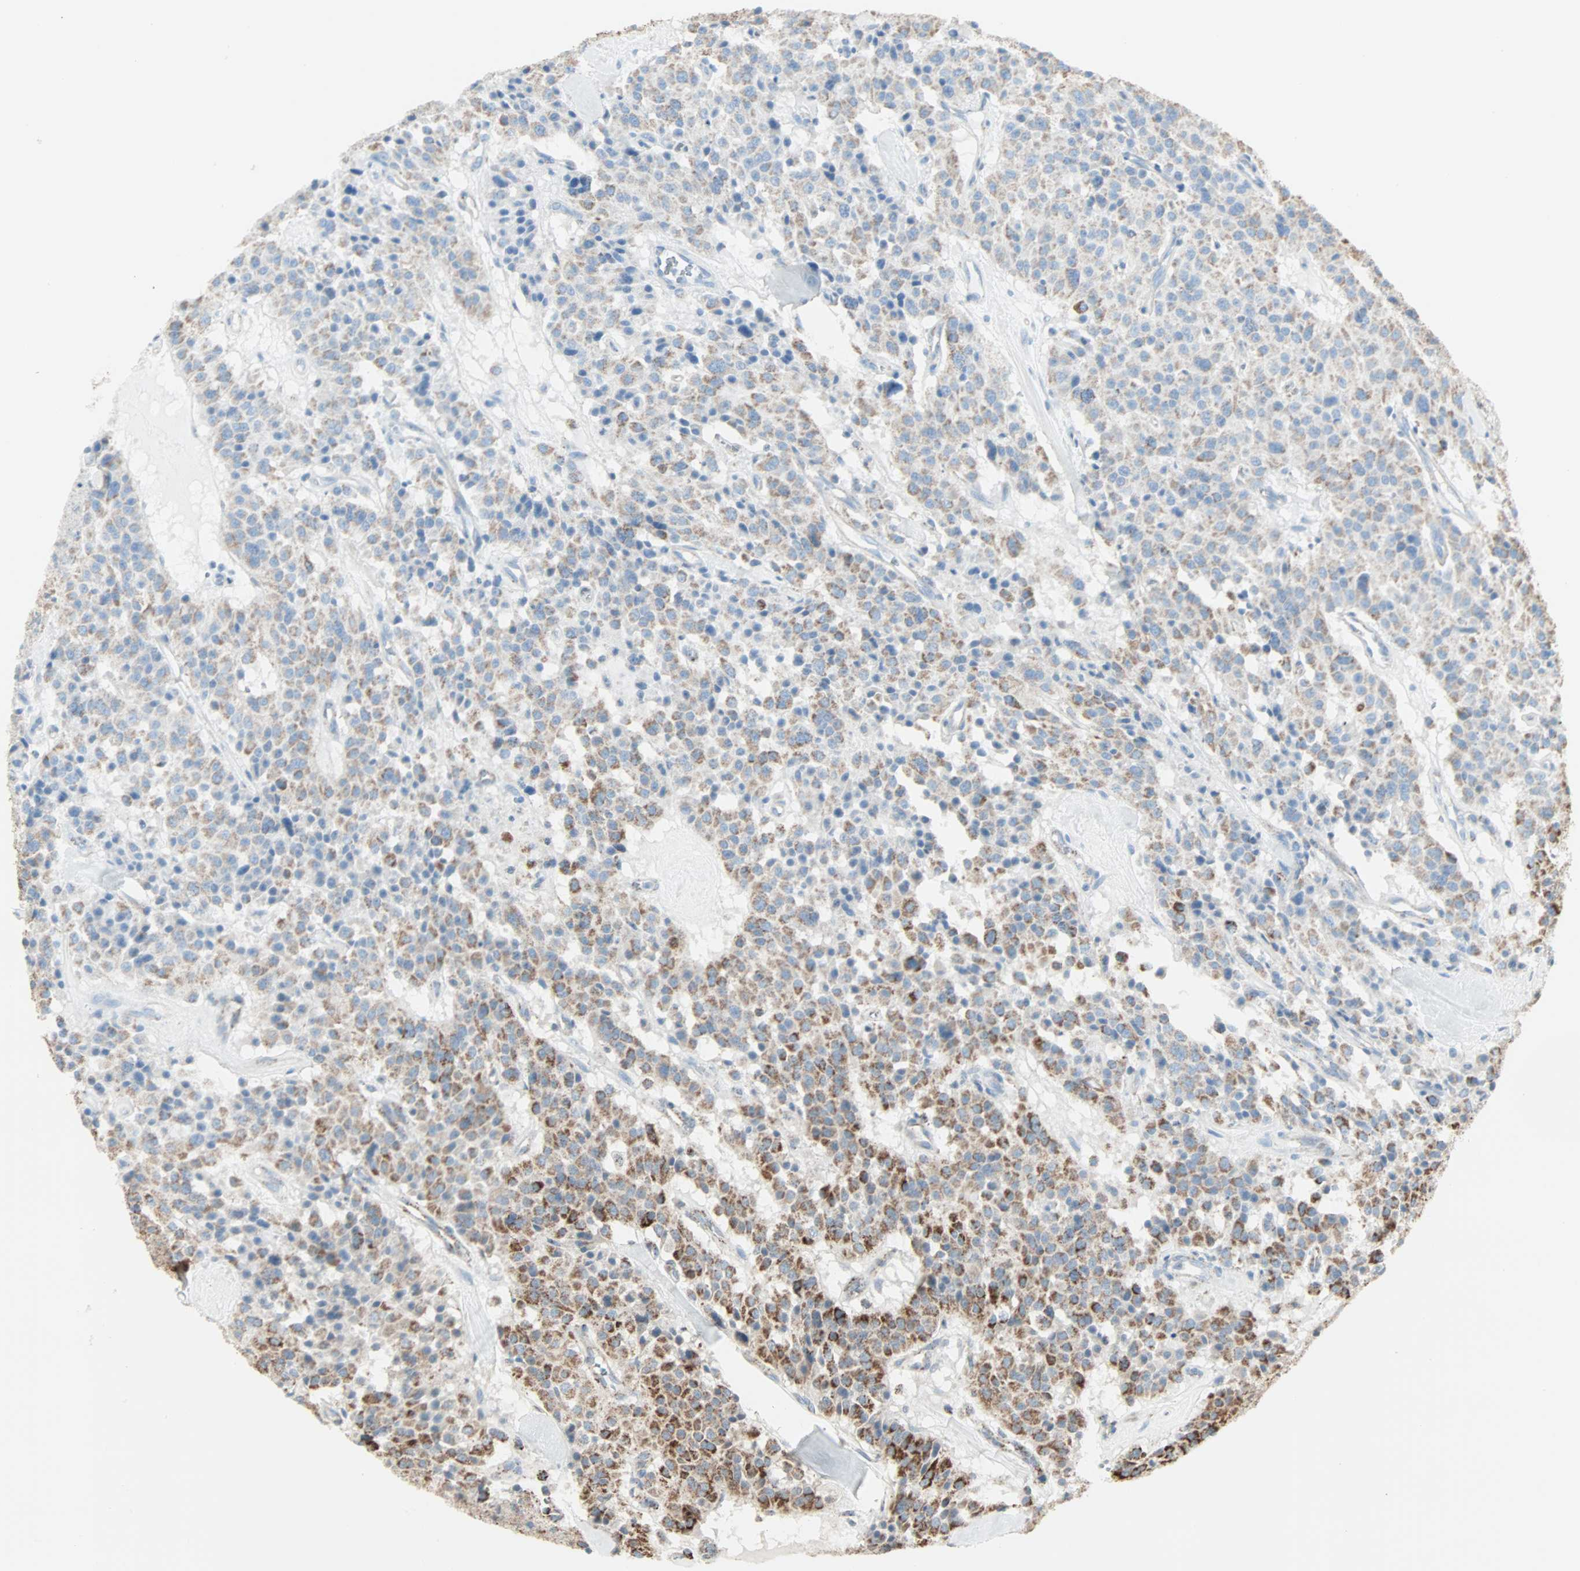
{"staining": {"intensity": "moderate", "quantity": "25%-75%", "location": "cytoplasmic/membranous"}, "tissue": "carcinoid", "cell_type": "Tumor cells", "image_type": "cancer", "snomed": [{"axis": "morphology", "description": "Carcinoid, malignant, NOS"}, {"axis": "topography", "description": "Lung"}], "caption": "A micrograph of human malignant carcinoid stained for a protein reveals moderate cytoplasmic/membranous brown staining in tumor cells. The protein is shown in brown color, while the nuclei are stained blue.", "gene": "IDH2", "patient": {"sex": "male", "age": 30}}